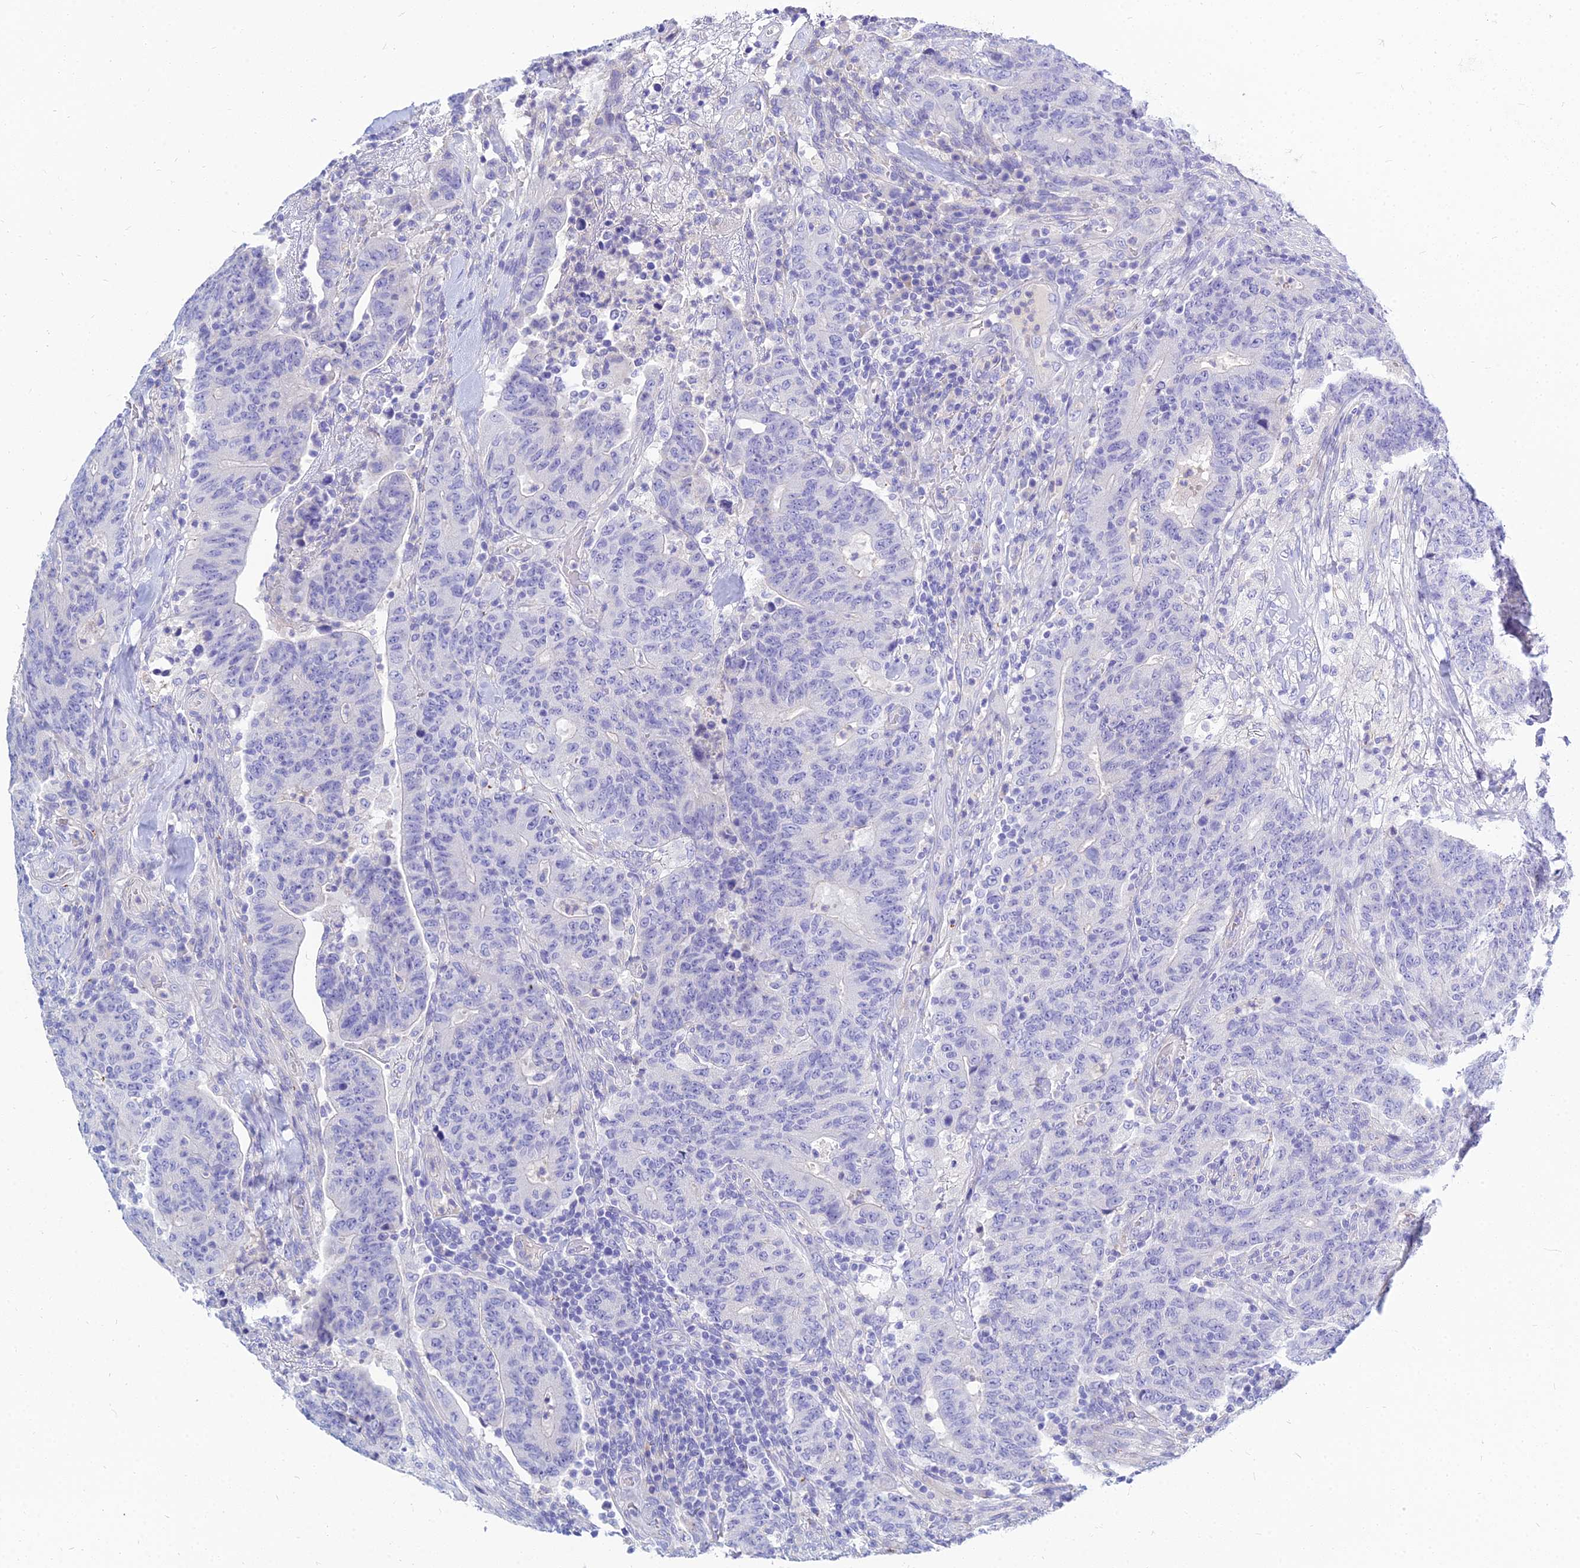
{"staining": {"intensity": "negative", "quantity": "none", "location": "none"}, "tissue": "colorectal cancer", "cell_type": "Tumor cells", "image_type": "cancer", "snomed": [{"axis": "morphology", "description": "Adenocarcinoma, NOS"}, {"axis": "topography", "description": "Colon"}], "caption": "Immunohistochemistry (IHC) image of colorectal cancer stained for a protein (brown), which exhibits no positivity in tumor cells.", "gene": "ZNF552", "patient": {"sex": "female", "age": 75}}